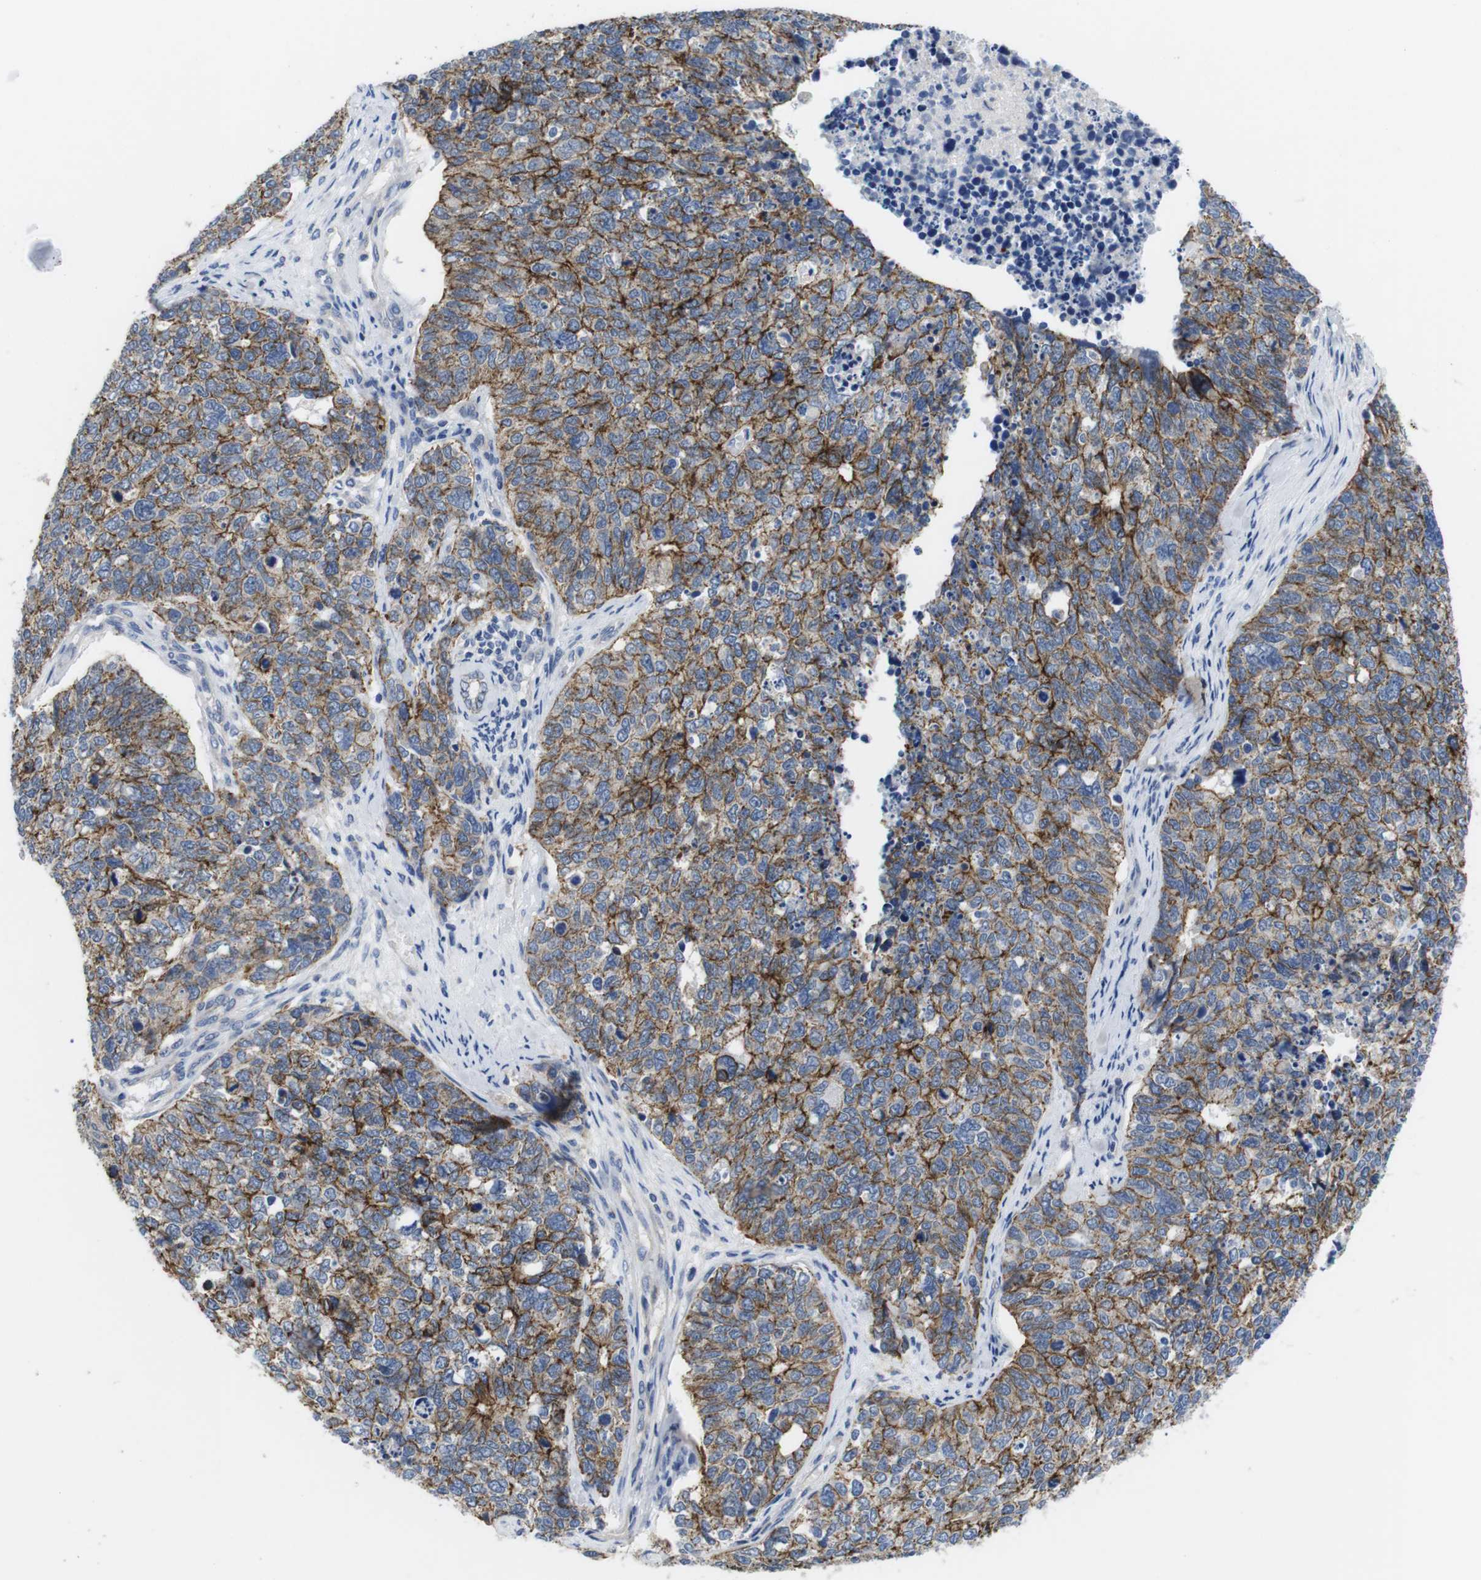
{"staining": {"intensity": "moderate", "quantity": ">75%", "location": "cytoplasmic/membranous"}, "tissue": "cervical cancer", "cell_type": "Tumor cells", "image_type": "cancer", "snomed": [{"axis": "morphology", "description": "Squamous cell carcinoma, NOS"}, {"axis": "topography", "description": "Cervix"}], "caption": "About >75% of tumor cells in human squamous cell carcinoma (cervical) demonstrate moderate cytoplasmic/membranous protein expression as visualized by brown immunohistochemical staining.", "gene": "SCRIB", "patient": {"sex": "female", "age": 63}}